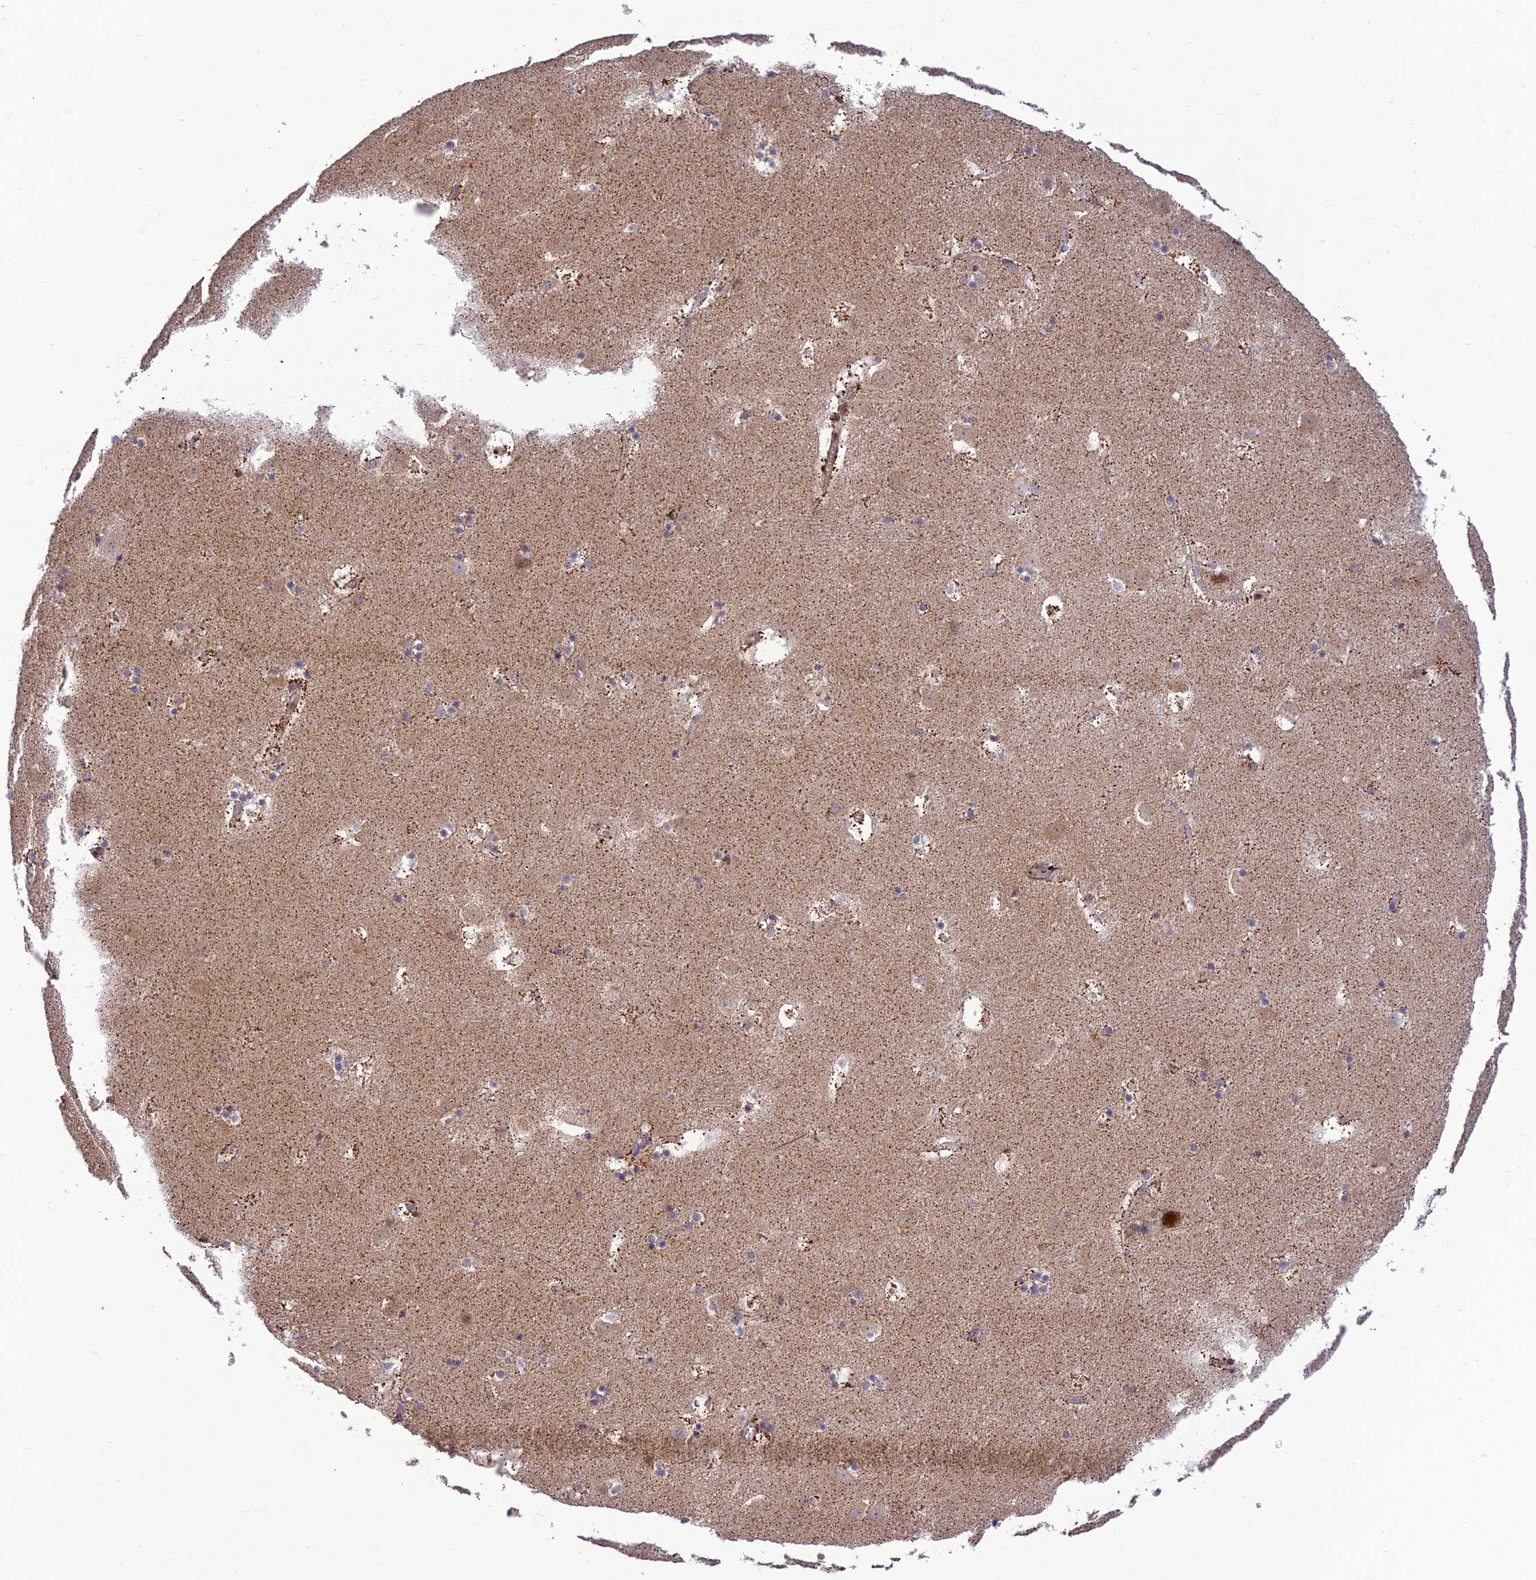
{"staining": {"intensity": "moderate", "quantity": "<25%", "location": "cytoplasmic/membranous"}, "tissue": "caudate", "cell_type": "Glial cells", "image_type": "normal", "snomed": [{"axis": "morphology", "description": "Normal tissue, NOS"}, {"axis": "topography", "description": "Lateral ventricle wall"}], "caption": "DAB (3,3'-diaminobenzidine) immunohistochemical staining of normal caudate displays moderate cytoplasmic/membranous protein staining in about <25% of glial cells. Immunohistochemistry (ihc) stains the protein in brown and the nuclei are stained blue.", "gene": "ZNF584", "patient": {"sex": "male", "age": 45}}